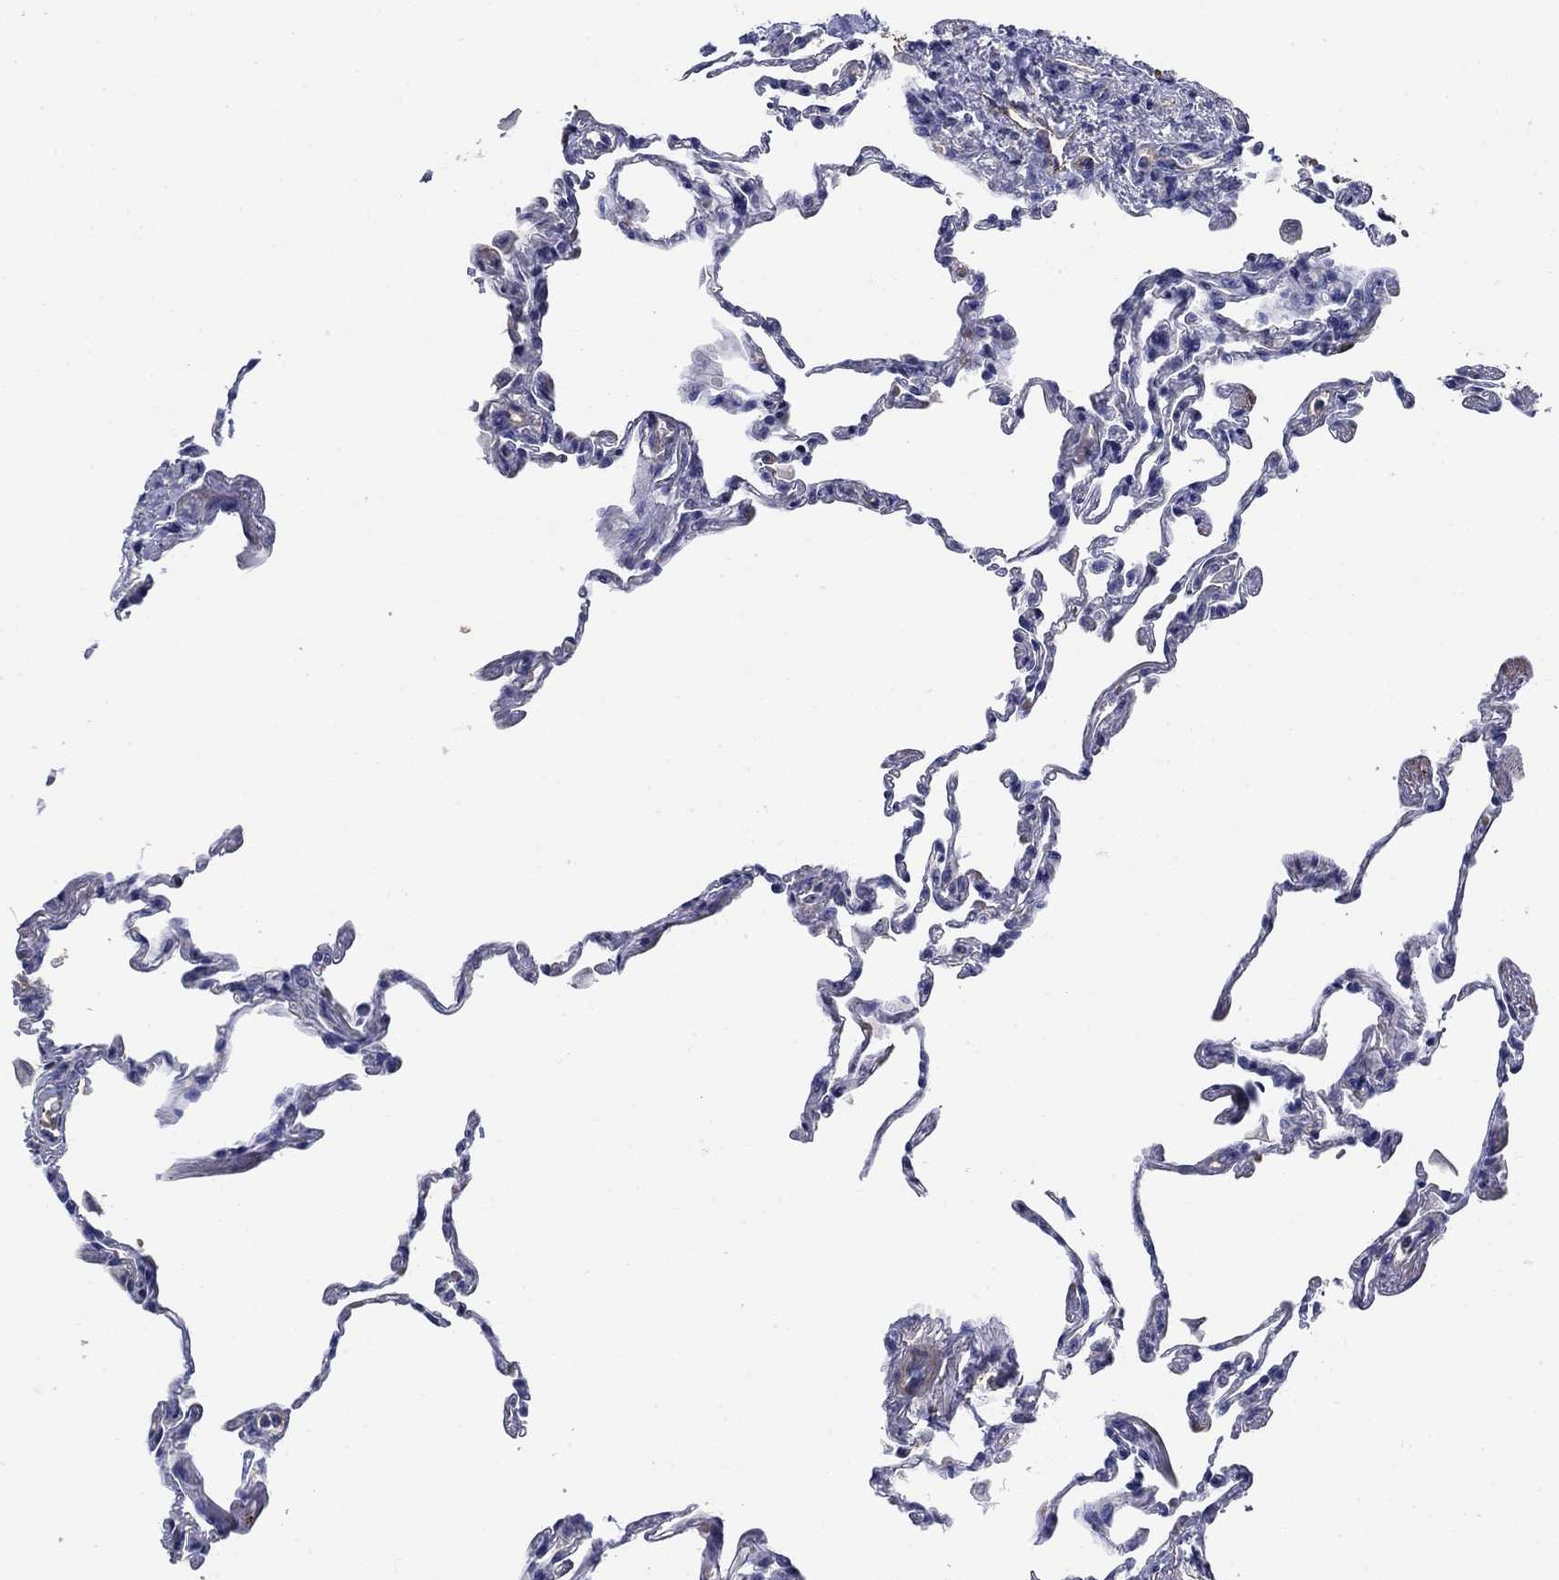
{"staining": {"intensity": "negative", "quantity": "none", "location": "none"}, "tissue": "lung", "cell_type": "Alveolar cells", "image_type": "normal", "snomed": [{"axis": "morphology", "description": "Normal tissue, NOS"}, {"axis": "topography", "description": "Lung"}], "caption": "DAB (3,3'-diaminobenzidine) immunohistochemical staining of benign lung reveals no significant expression in alveolar cells.", "gene": "FLNC", "patient": {"sex": "female", "age": 57}}